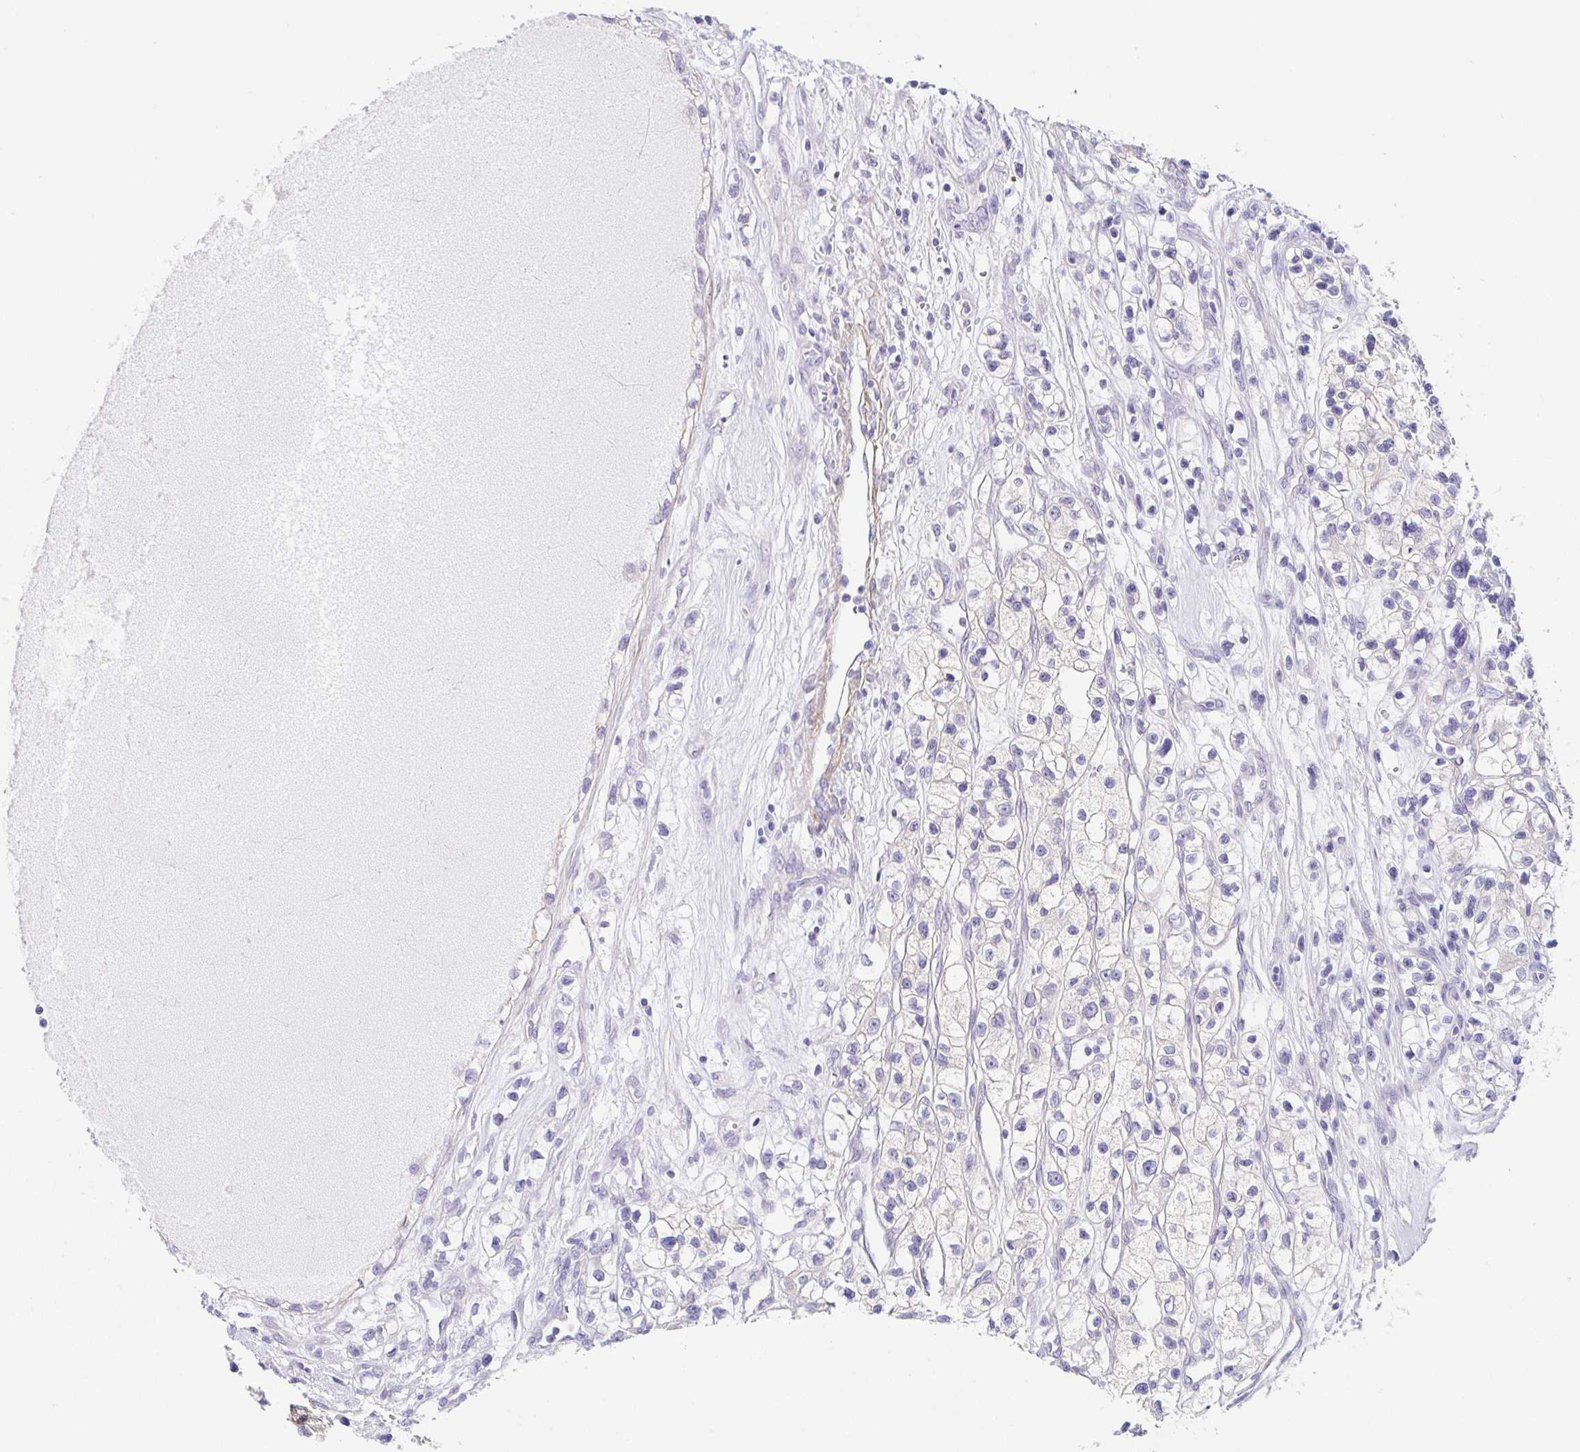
{"staining": {"intensity": "negative", "quantity": "none", "location": "none"}, "tissue": "renal cancer", "cell_type": "Tumor cells", "image_type": "cancer", "snomed": [{"axis": "morphology", "description": "Adenocarcinoma, NOS"}, {"axis": "topography", "description": "Kidney"}], "caption": "A photomicrograph of renal adenocarcinoma stained for a protein demonstrates no brown staining in tumor cells.", "gene": "DCAF17", "patient": {"sex": "female", "age": 57}}